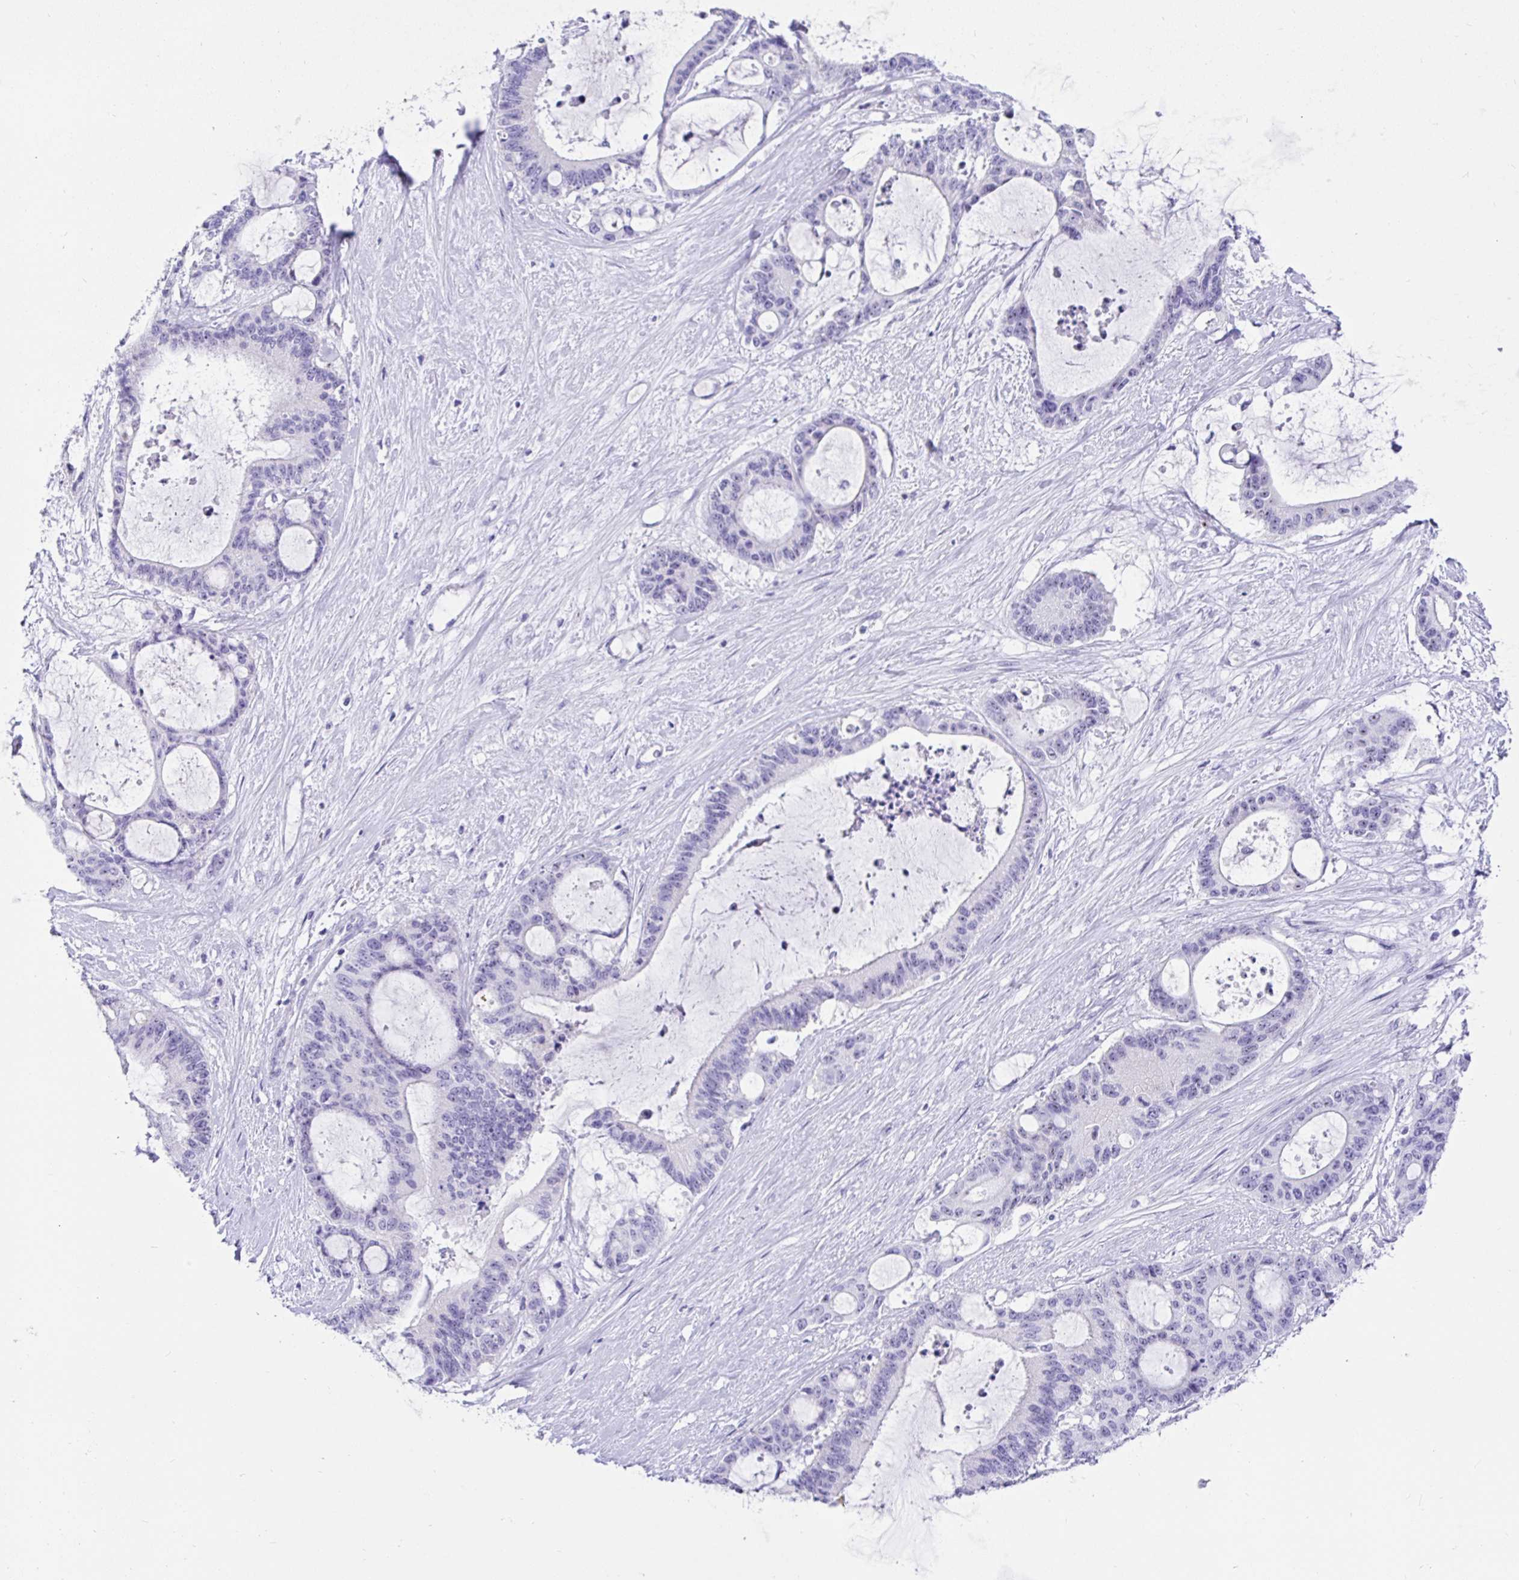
{"staining": {"intensity": "negative", "quantity": "none", "location": "none"}, "tissue": "liver cancer", "cell_type": "Tumor cells", "image_type": "cancer", "snomed": [{"axis": "morphology", "description": "Normal tissue, NOS"}, {"axis": "morphology", "description": "Cholangiocarcinoma"}, {"axis": "topography", "description": "Liver"}, {"axis": "topography", "description": "Peripheral nerve tissue"}], "caption": "Tumor cells show no significant protein staining in liver cholangiocarcinoma.", "gene": "PRAMEF19", "patient": {"sex": "female", "age": 73}}